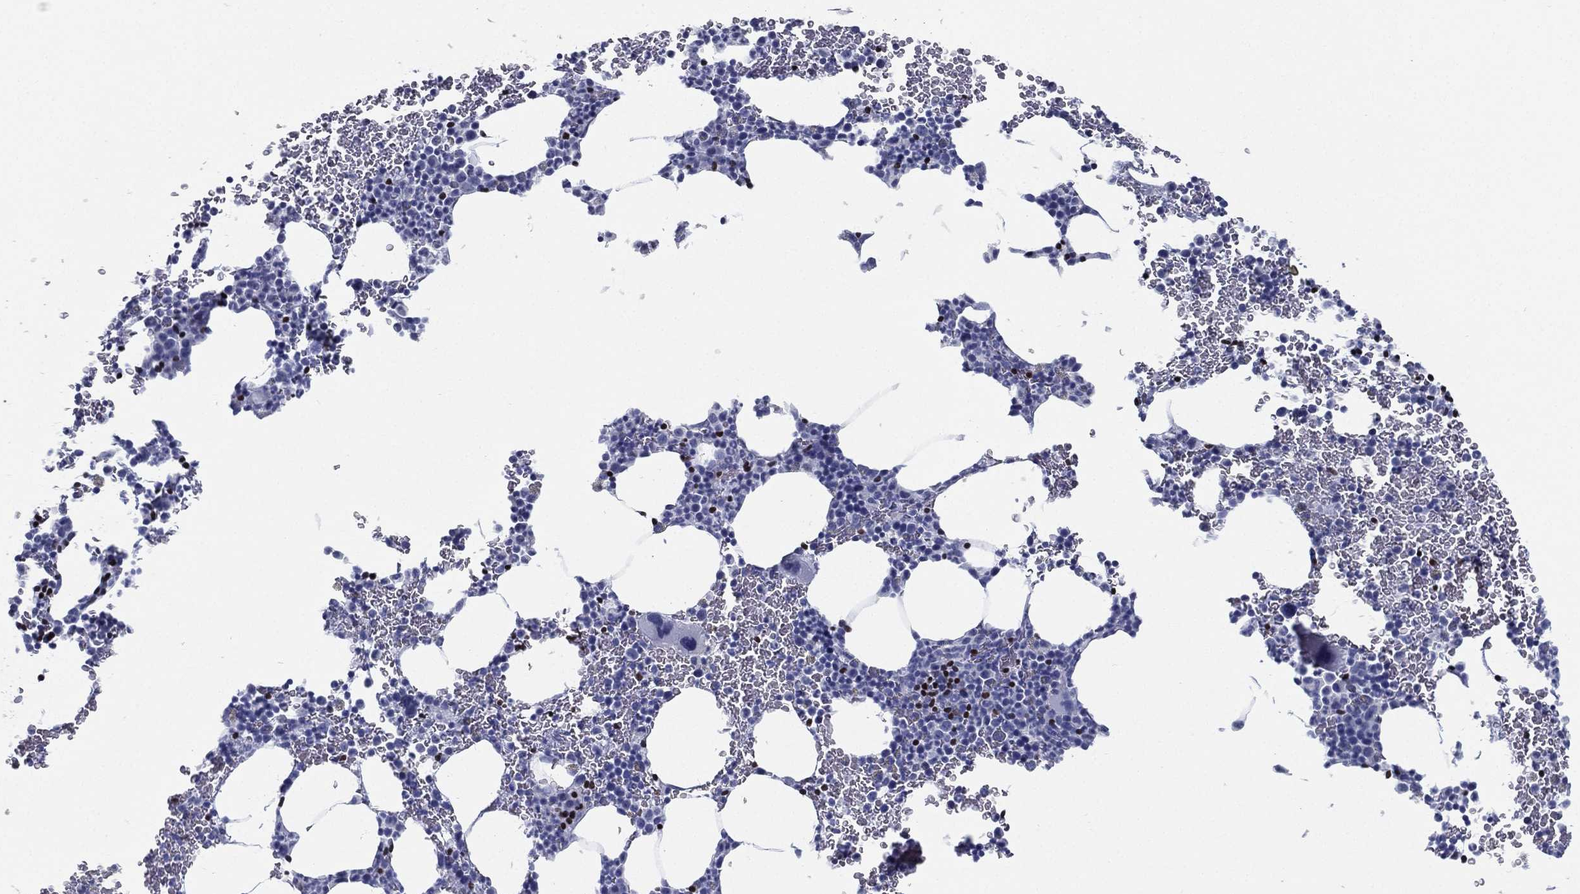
{"staining": {"intensity": "moderate", "quantity": "<25%", "location": "nuclear"}, "tissue": "bone marrow", "cell_type": "Hematopoietic cells", "image_type": "normal", "snomed": [{"axis": "morphology", "description": "Normal tissue, NOS"}, {"axis": "topography", "description": "Bone marrow"}], "caption": "Protein expression by IHC exhibits moderate nuclear staining in approximately <25% of hematopoietic cells in normal bone marrow. Using DAB (3,3'-diaminobenzidine) (brown) and hematoxylin (blue) stains, captured at high magnification using brightfield microscopy.", "gene": "PYHIN1", "patient": {"sex": "male", "age": 45}}